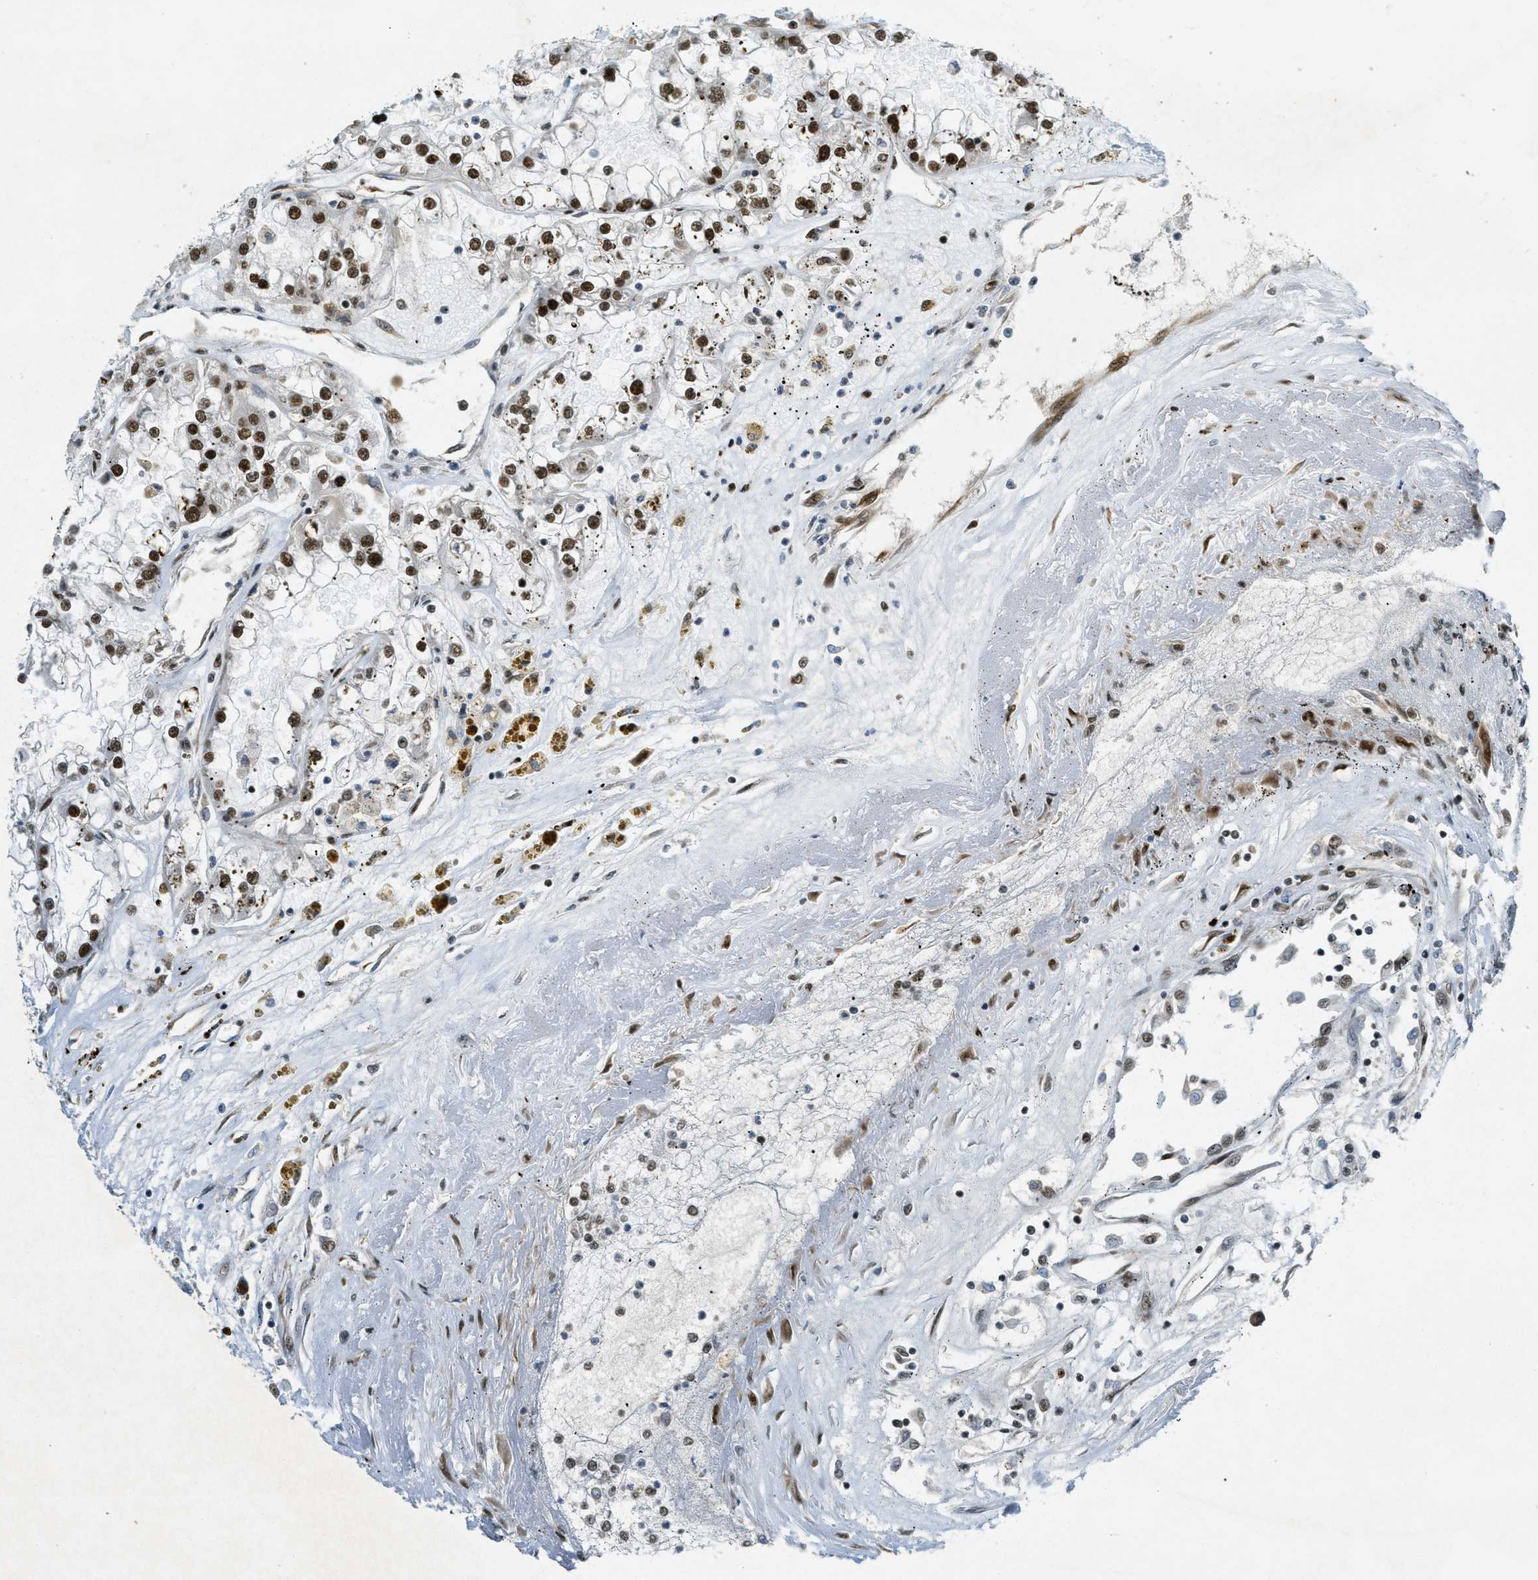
{"staining": {"intensity": "strong", "quantity": ">75%", "location": "nuclear"}, "tissue": "renal cancer", "cell_type": "Tumor cells", "image_type": "cancer", "snomed": [{"axis": "morphology", "description": "Adenocarcinoma, NOS"}, {"axis": "topography", "description": "Kidney"}], "caption": "Renal cancer tissue demonstrates strong nuclear positivity in about >75% of tumor cells (DAB (3,3'-diaminobenzidine) IHC with brightfield microscopy, high magnification).", "gene": "ZFR", "patient": {"sex": "female", "age": 52}}